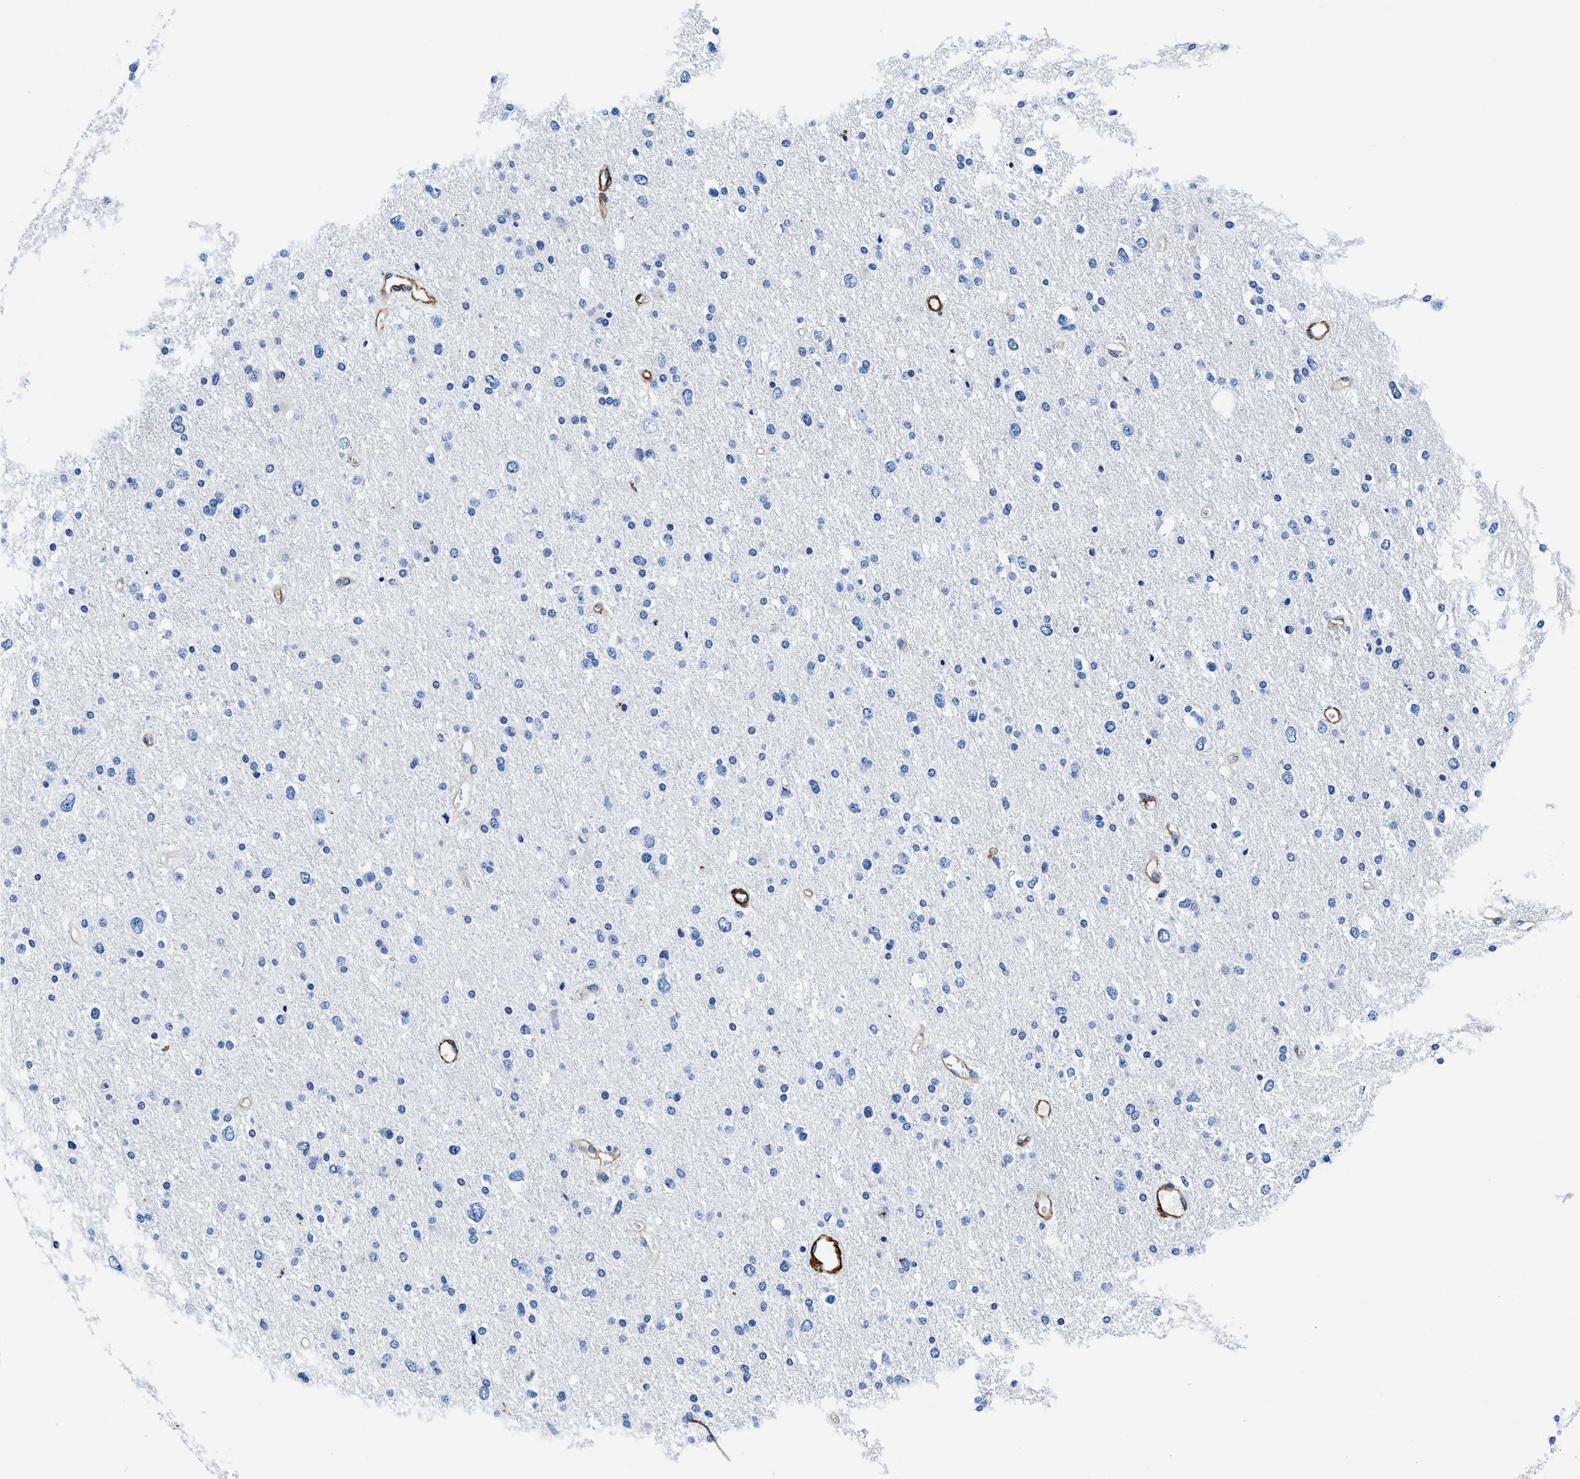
{"staining": {"intensity": "negative", "quantity": "none", "location": "none"}, "tissue": "glioma", "cell_type": "Tumor cells", "image_type": "cancer", "snomed": [{"axis": "morphology", "description": "Glioma, malignant, Low grade"}, {"axis": "topography", "description": "Brain"}], "caption": "High power microscopy micrograph of an immunohistochemistry image of malignant low-grade glioma, revealing no significant staining in tumor cells.", "gene": "TEX261", "patient": {"sex": "female", "age": 37}}